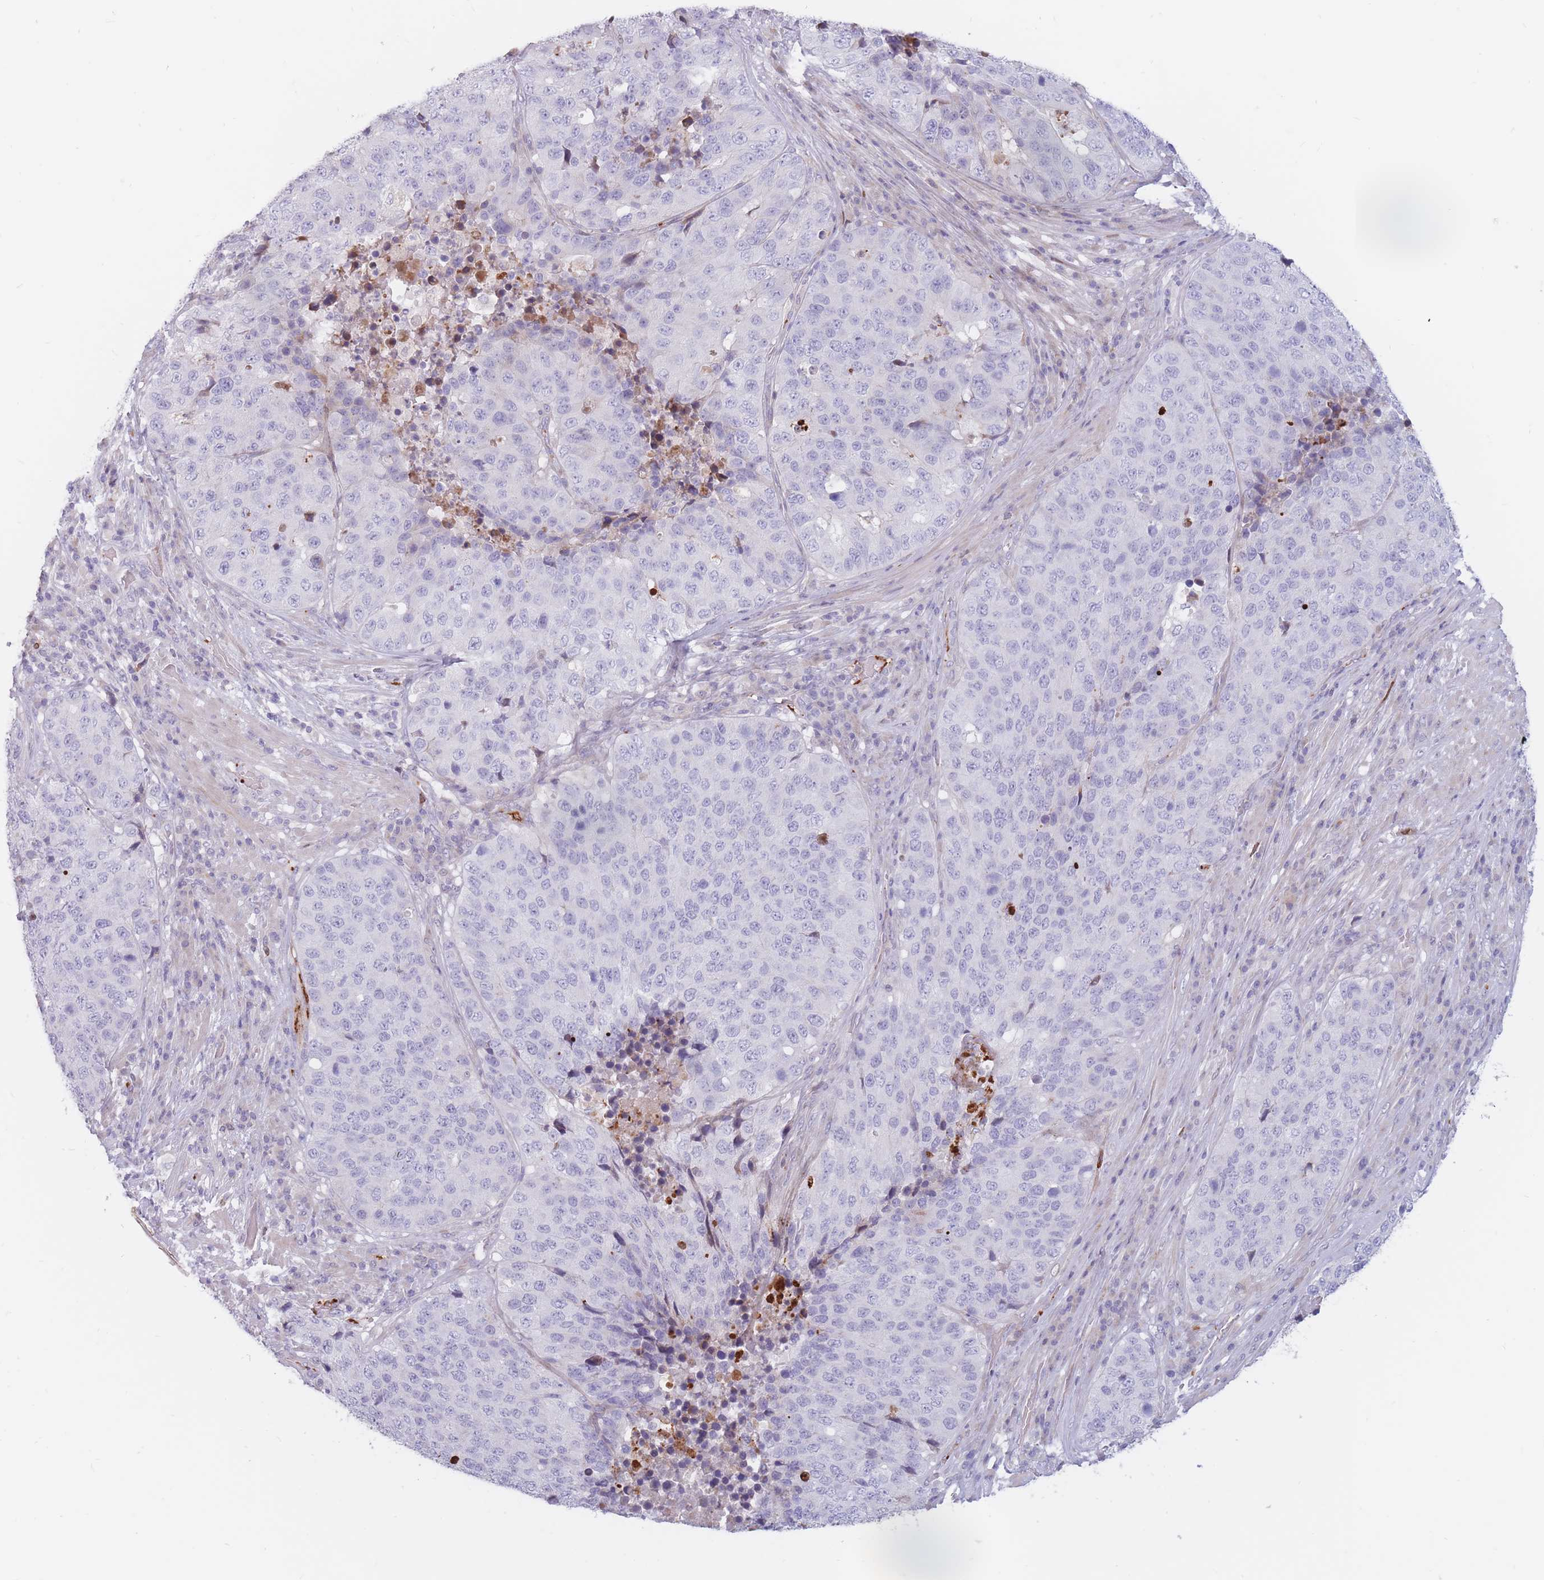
{"staining": {"intensity": "negative", "quantity": "none", "location": "none"}, "tissue": "stomach cancer", "cell_type": "Tumor cells", "image_type": "cancer", "snomed": [{"axis": "morphology", "description": "Adenocarcinoma, NOS"}, {"axis": "topography", "description": "Stomach"}], "caption": "Human adenocarcinoma (stomach) stained for a protein using IHC exhibits no expression in tumor cells.", "gene": "PTGDR", "patient": {"sex": "male", "age": 71}}